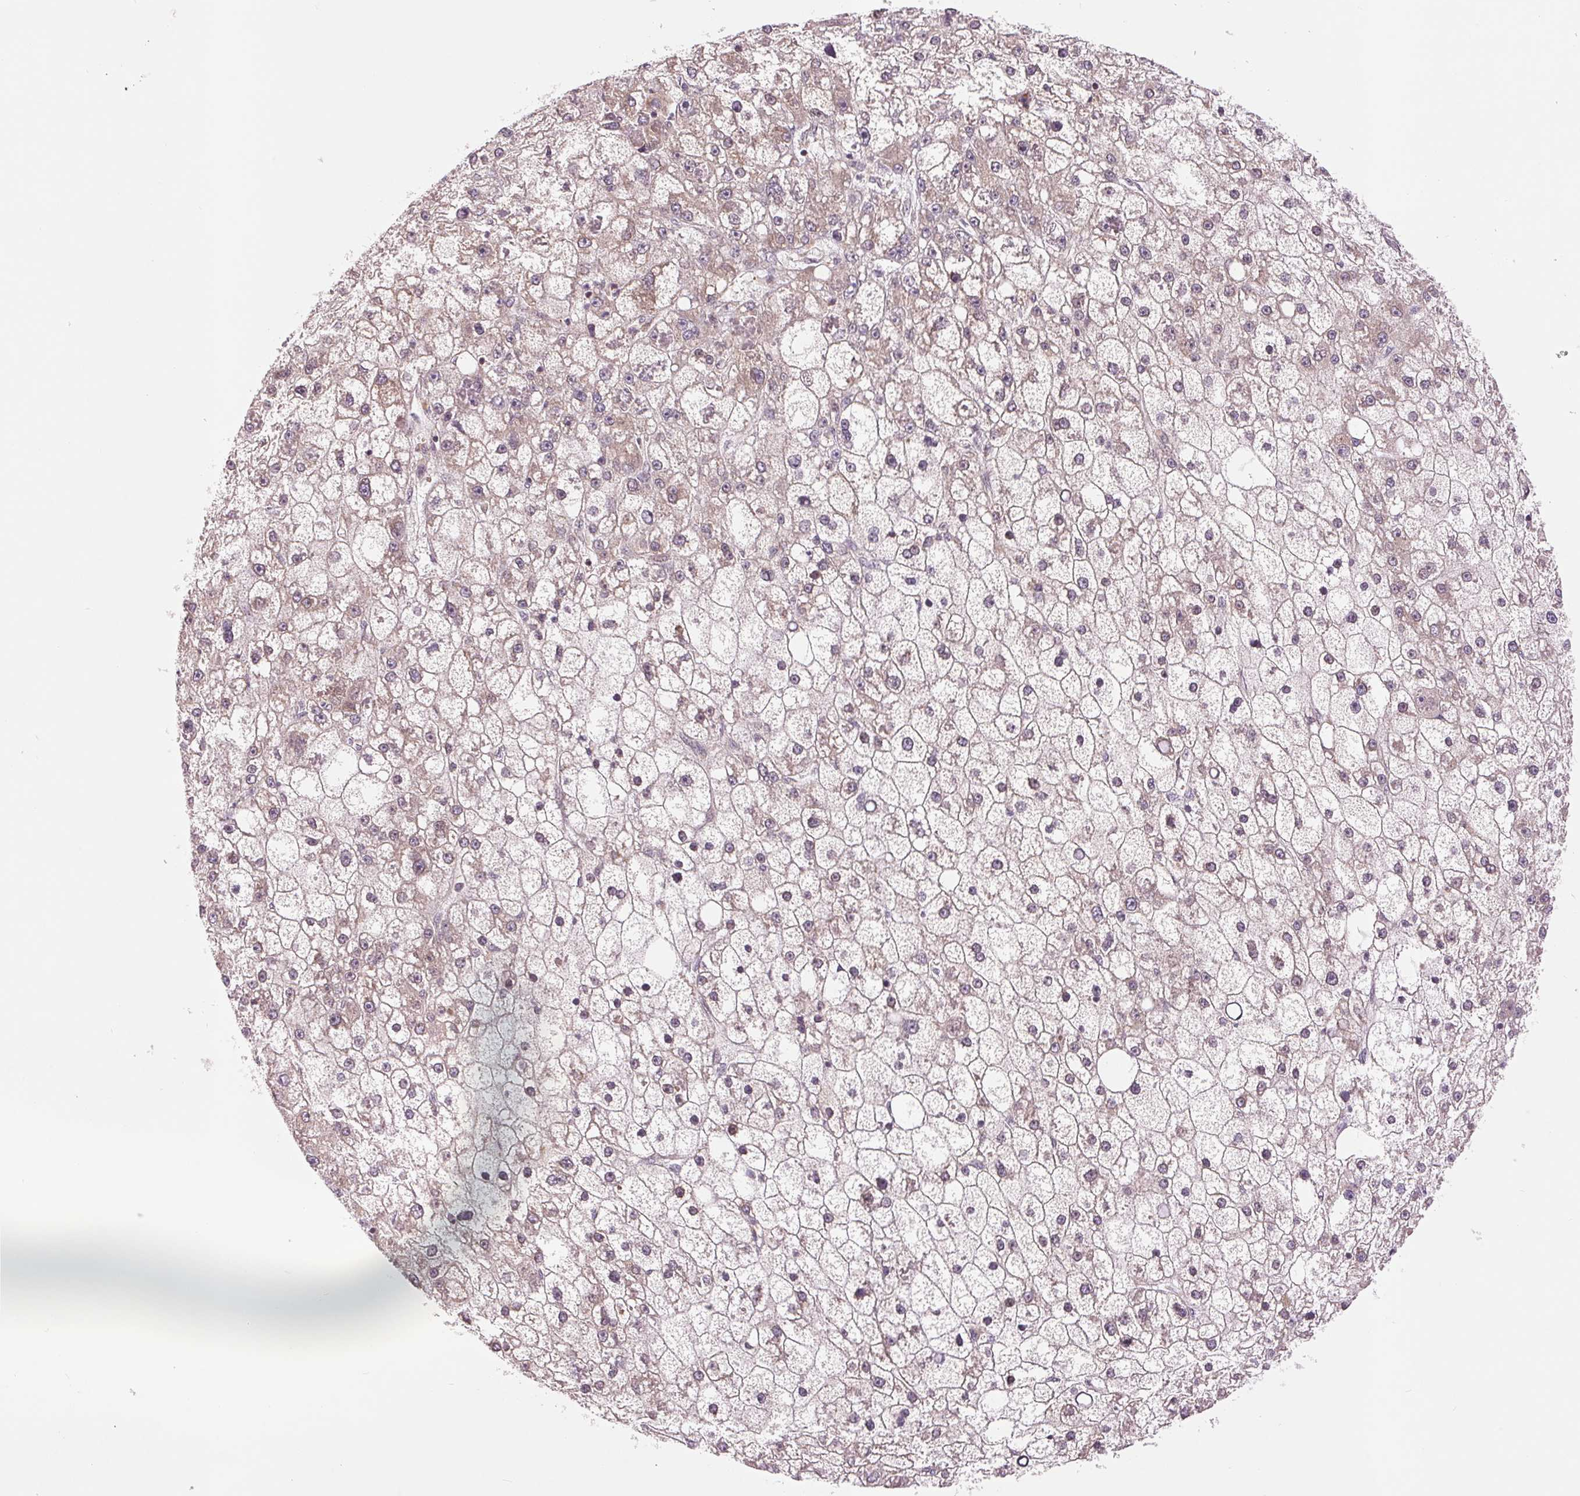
{"staining": {"intensity": "negative", "quantity": "none", "location": "none"}, "tissue": "liver cancer", "cell_type": "Tumor cells", "image_type": "cancer", "snomed": [{"axis": "morphology", "description": "Carcinoma, Hepatocellular, NOS"}, {"axis": "topography", "description": "Liver"}], "caption": "A high-resolution photomicrograph shows IHC staining of hepatocellular carcinoma (liver), which displays no significant positivity in tumor cells. Nuclei are stained in blue.", "gene": "BTF3L4", "patient": {"sex": "male", "age": 67}}